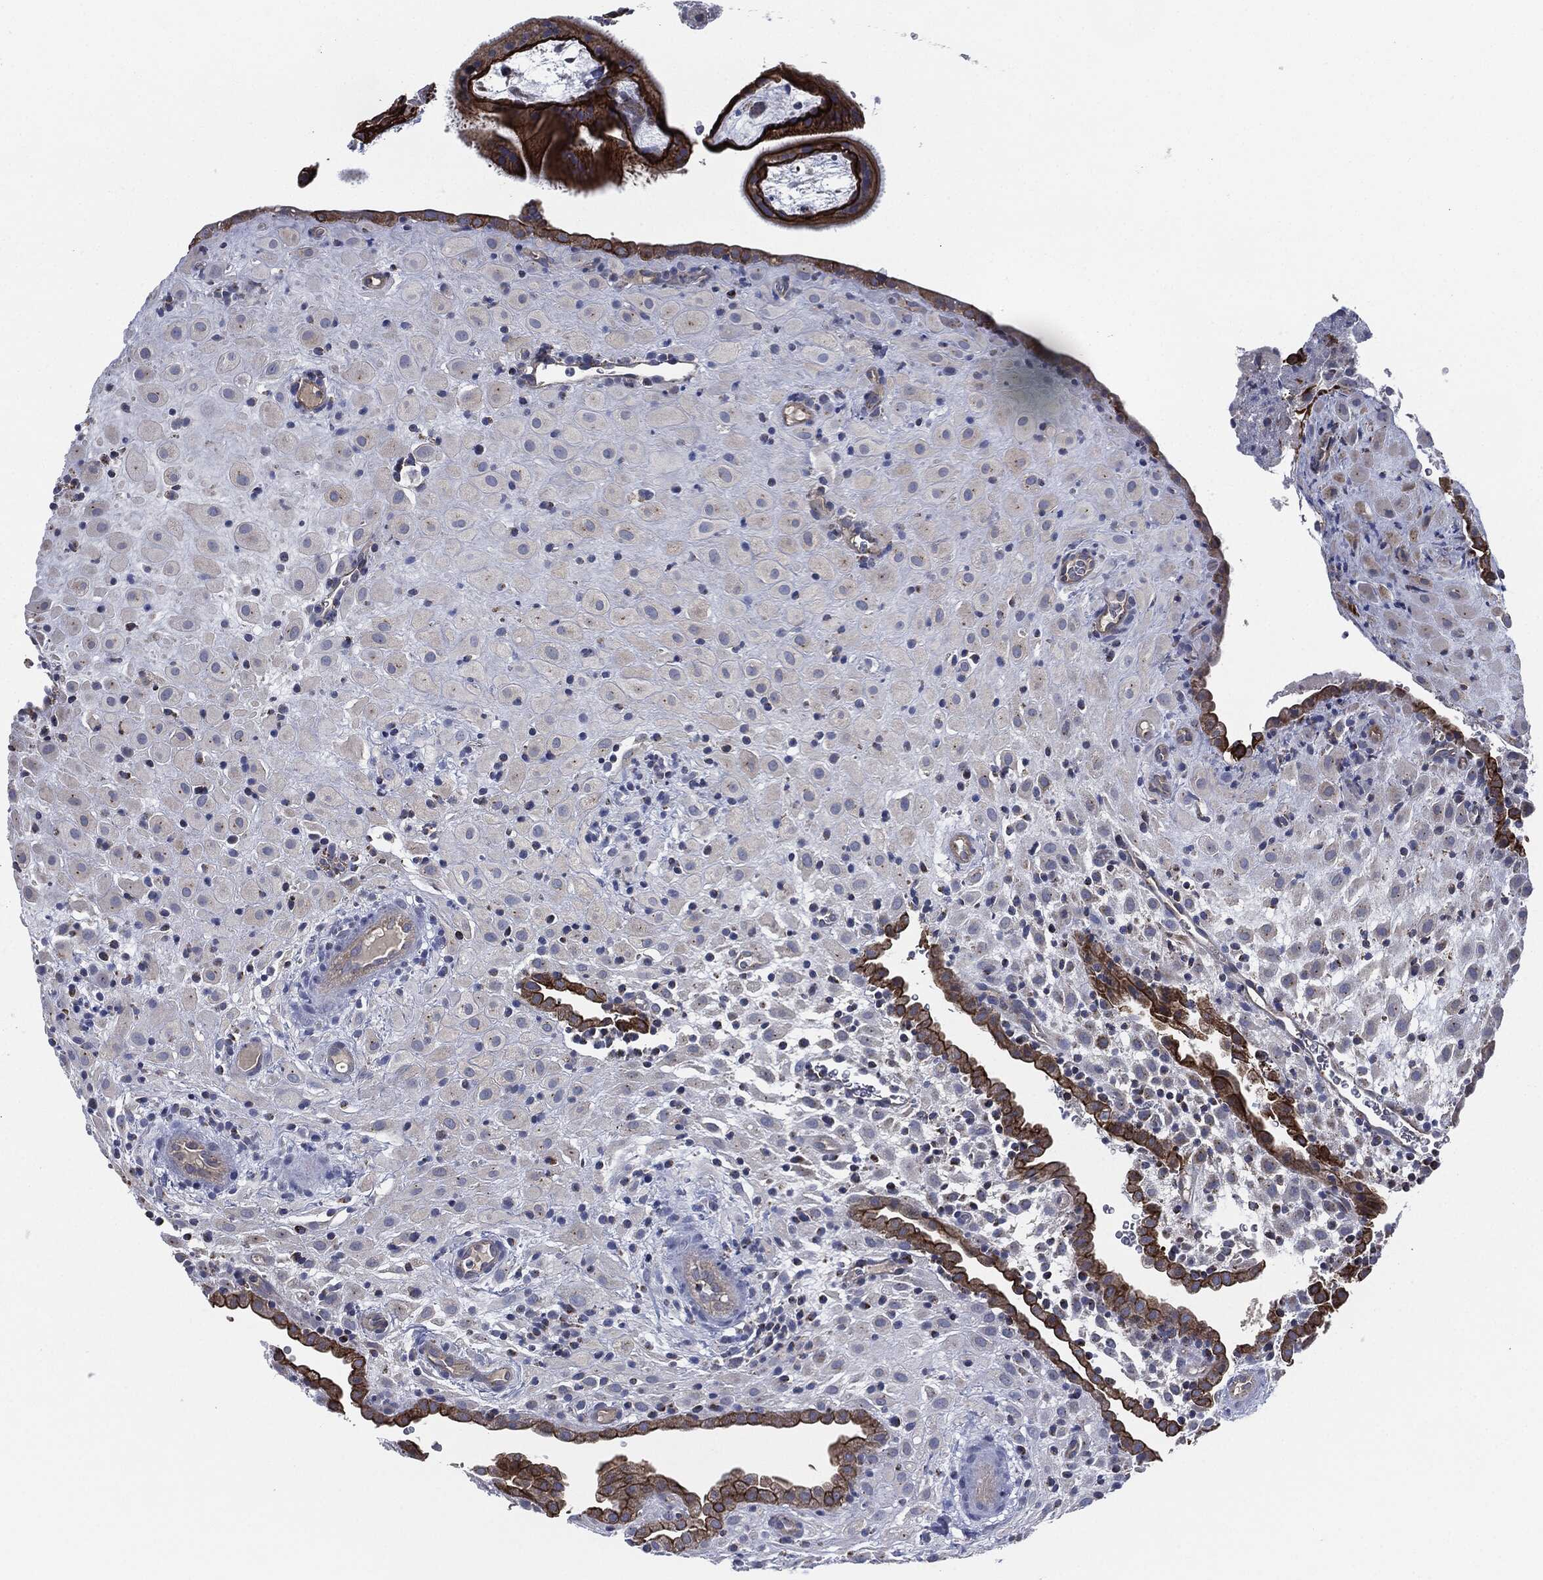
{"staining": {"intensity": "weak", "quantity": "<25%", "location": "cytoplasmic/membranous"}, "tissue": "placenta", "cell_type": "Decidual cells", "image_type": "normal", "snomed": [{"axis": "morphology", "description": "Normal tissue, NOS"}, {"axis": "topography", "description": "Placenta"}], "caption": "The image shows no significant positivity in decidual cells of placenta. (Stains: DAB (3,3'-diaminobenzidine) IHC with hematoxylin counter stain, Microscopy: brightfield microscopy at high magnification).", "gene": "SHROOM2", "patient": {"sex": "female", "age": 19}}